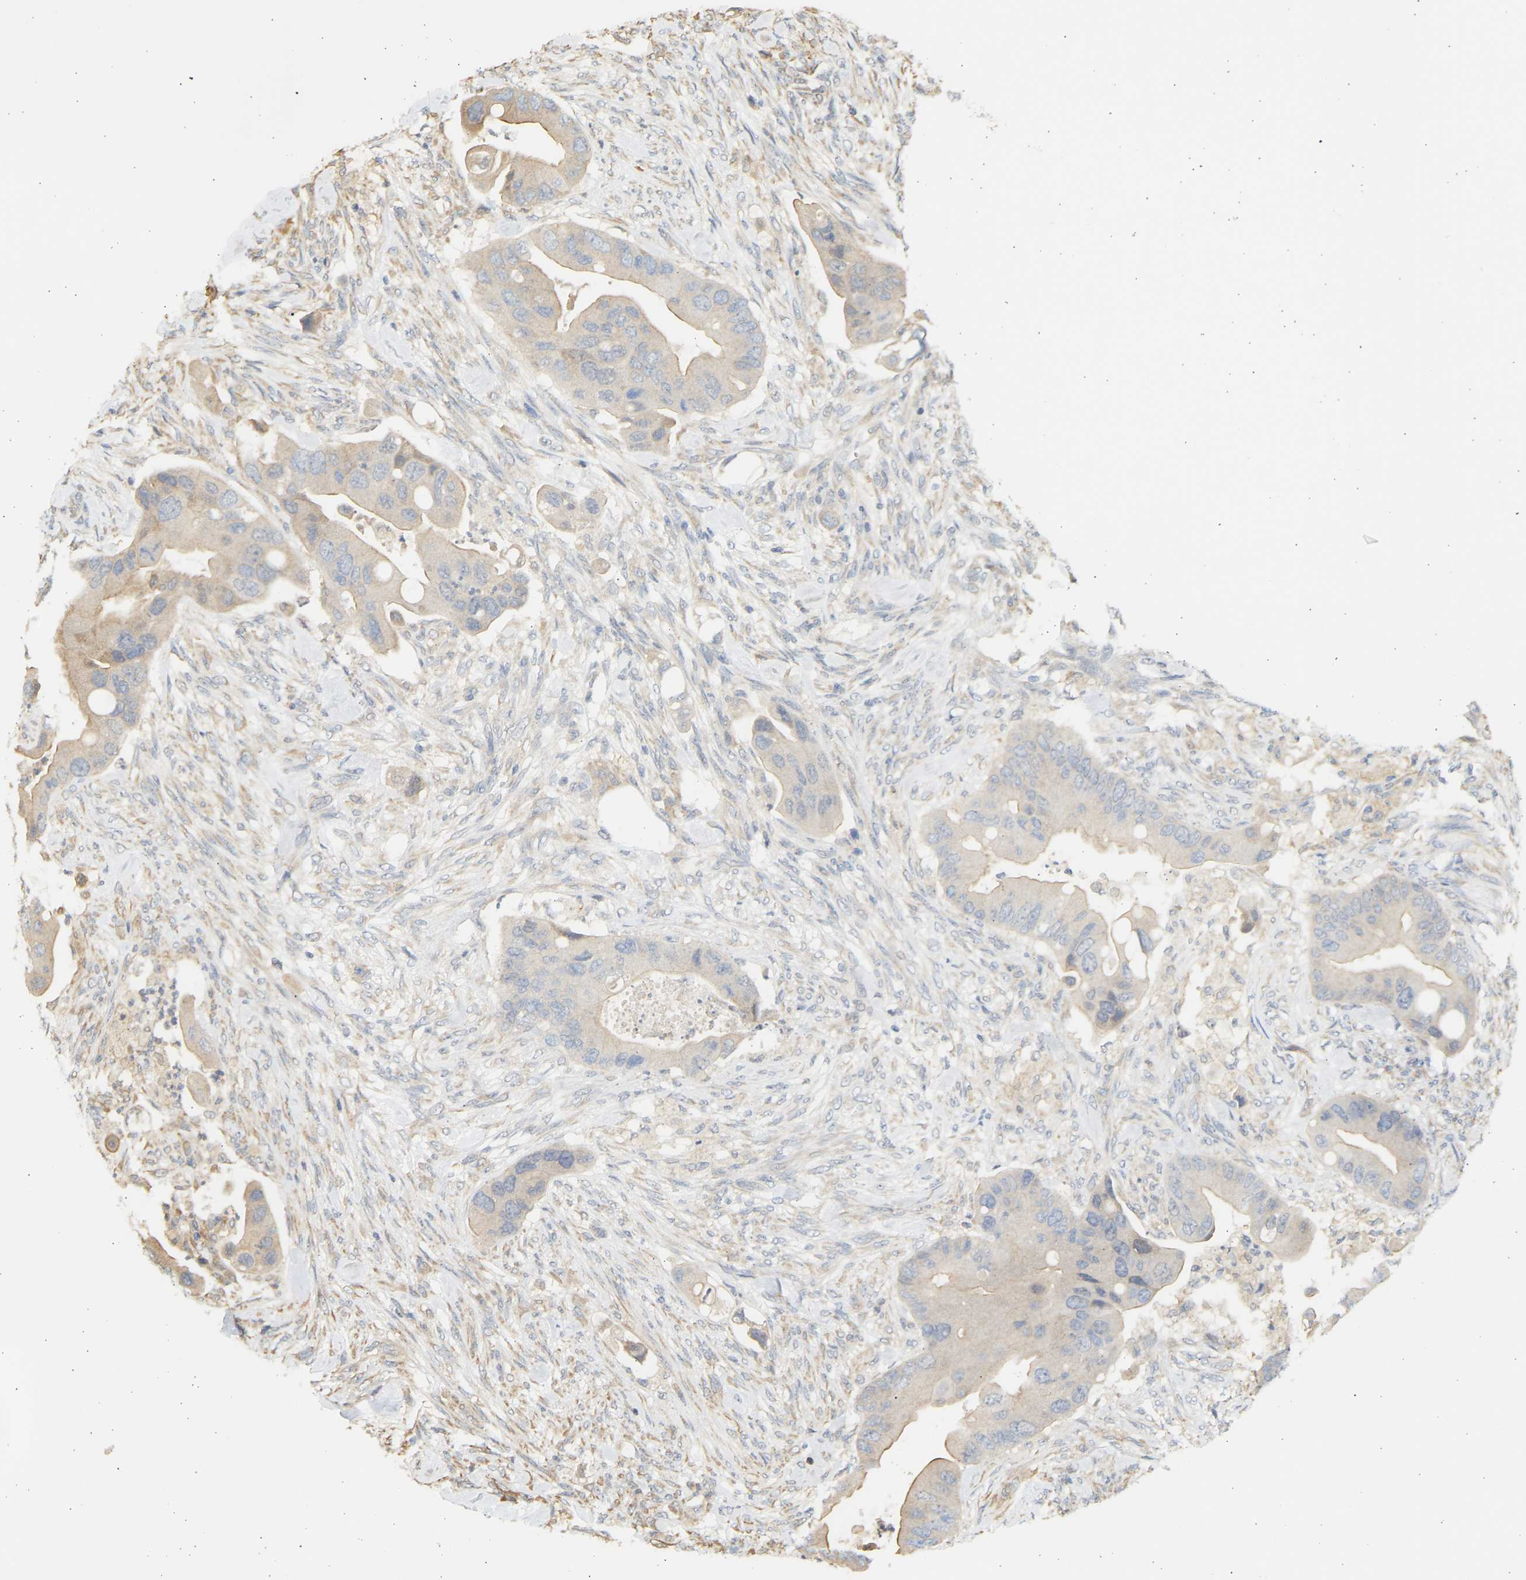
{"staining": {"intensity": "weak", "quantity": ">75%", "location": "cytoplasmic/membranous,nuclear"}, "tissue": "colorectal cancer", "cell_type": "Tumor cells", "image_type": "cancer", "snomed": [{"axis": "morphology", "description": "Adenocarcinoma, NOS"}, {"axis": "topography", "description": "Rectum"}], "caption": "Brown immunohistochemical staining in colorectal cancer reveals weak cytoplasmic/membranous and nuclear staining in about >75% of tumor cells. Immunohistochemistry stains the protein in brown and the nuclei are stained blue.", "gene": "B4GALT6", "patient": {"sex": "female", "age": 57}}